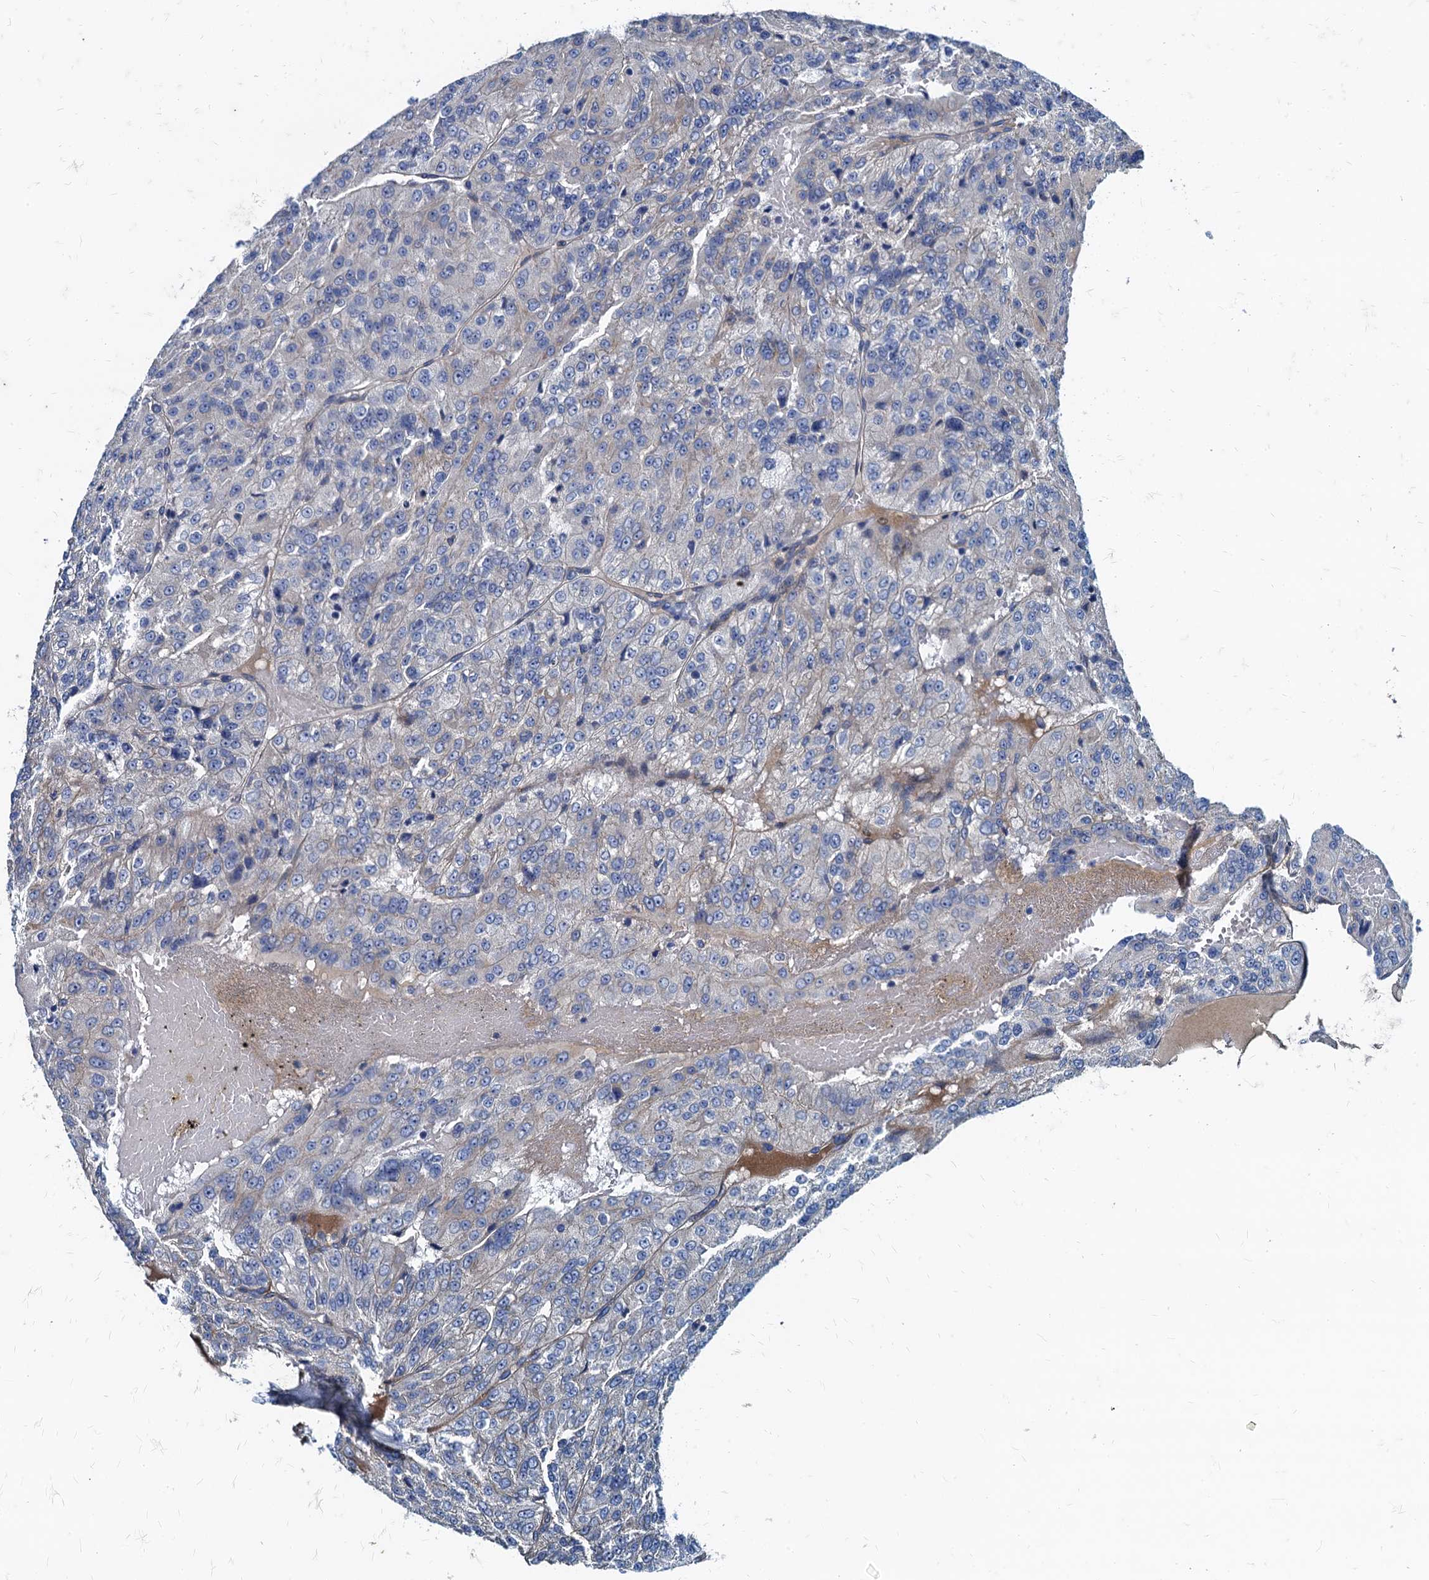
{"staining": {"intensity": "negative", "quantity": "none", "location": "none"}, "tissue": "renal cancer", "cell_type": "Tumor cells", "image_type": "cancer", "snomed": [{"axis": "morphology", "description": "Adenocarcinoma, NOS"}, {"axis": "topography", "description": "Kidney"}], "caption": "The histopathology image exhibits no staining of tumor cells in renal adenocarcinoma.", "gene": "NGRN", "patient": {"sex": "female", "age": 63}}